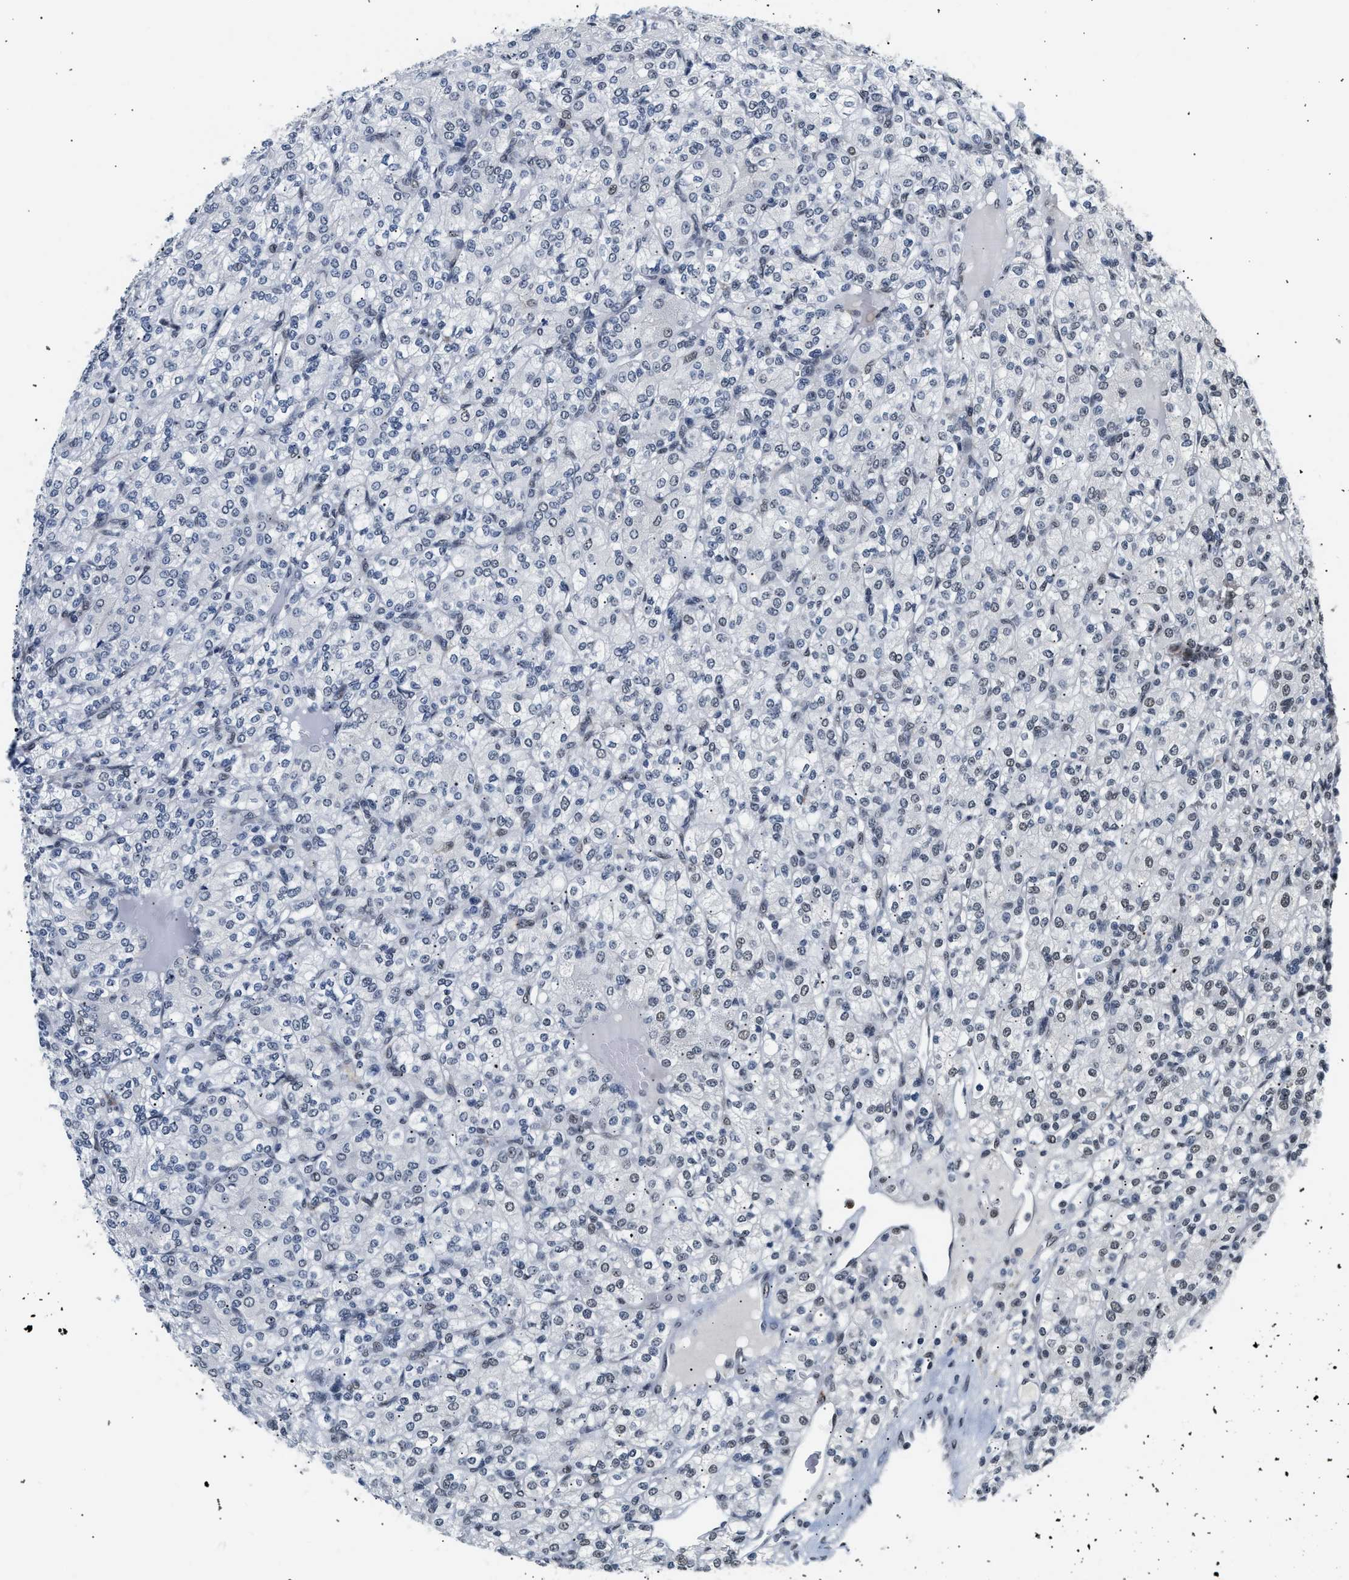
{"staining": {"intensity": "negative", "quantity": "none", "location": "none"}, "tissue": "renal cancer", "cell_type": "Tumor cells", "image_type": "cancer", "snomed": [{"axis": "morphology", "description": "Adenocarcinoma, NOS"}, {"axis": "topography", "description": "Kidney"}], "caption": "The photomicrograph reveals no staining of tumor cells in renal adenocarcinoma.", "gene": "THOC1", "patient": {"sex": "male", "age": 77}}